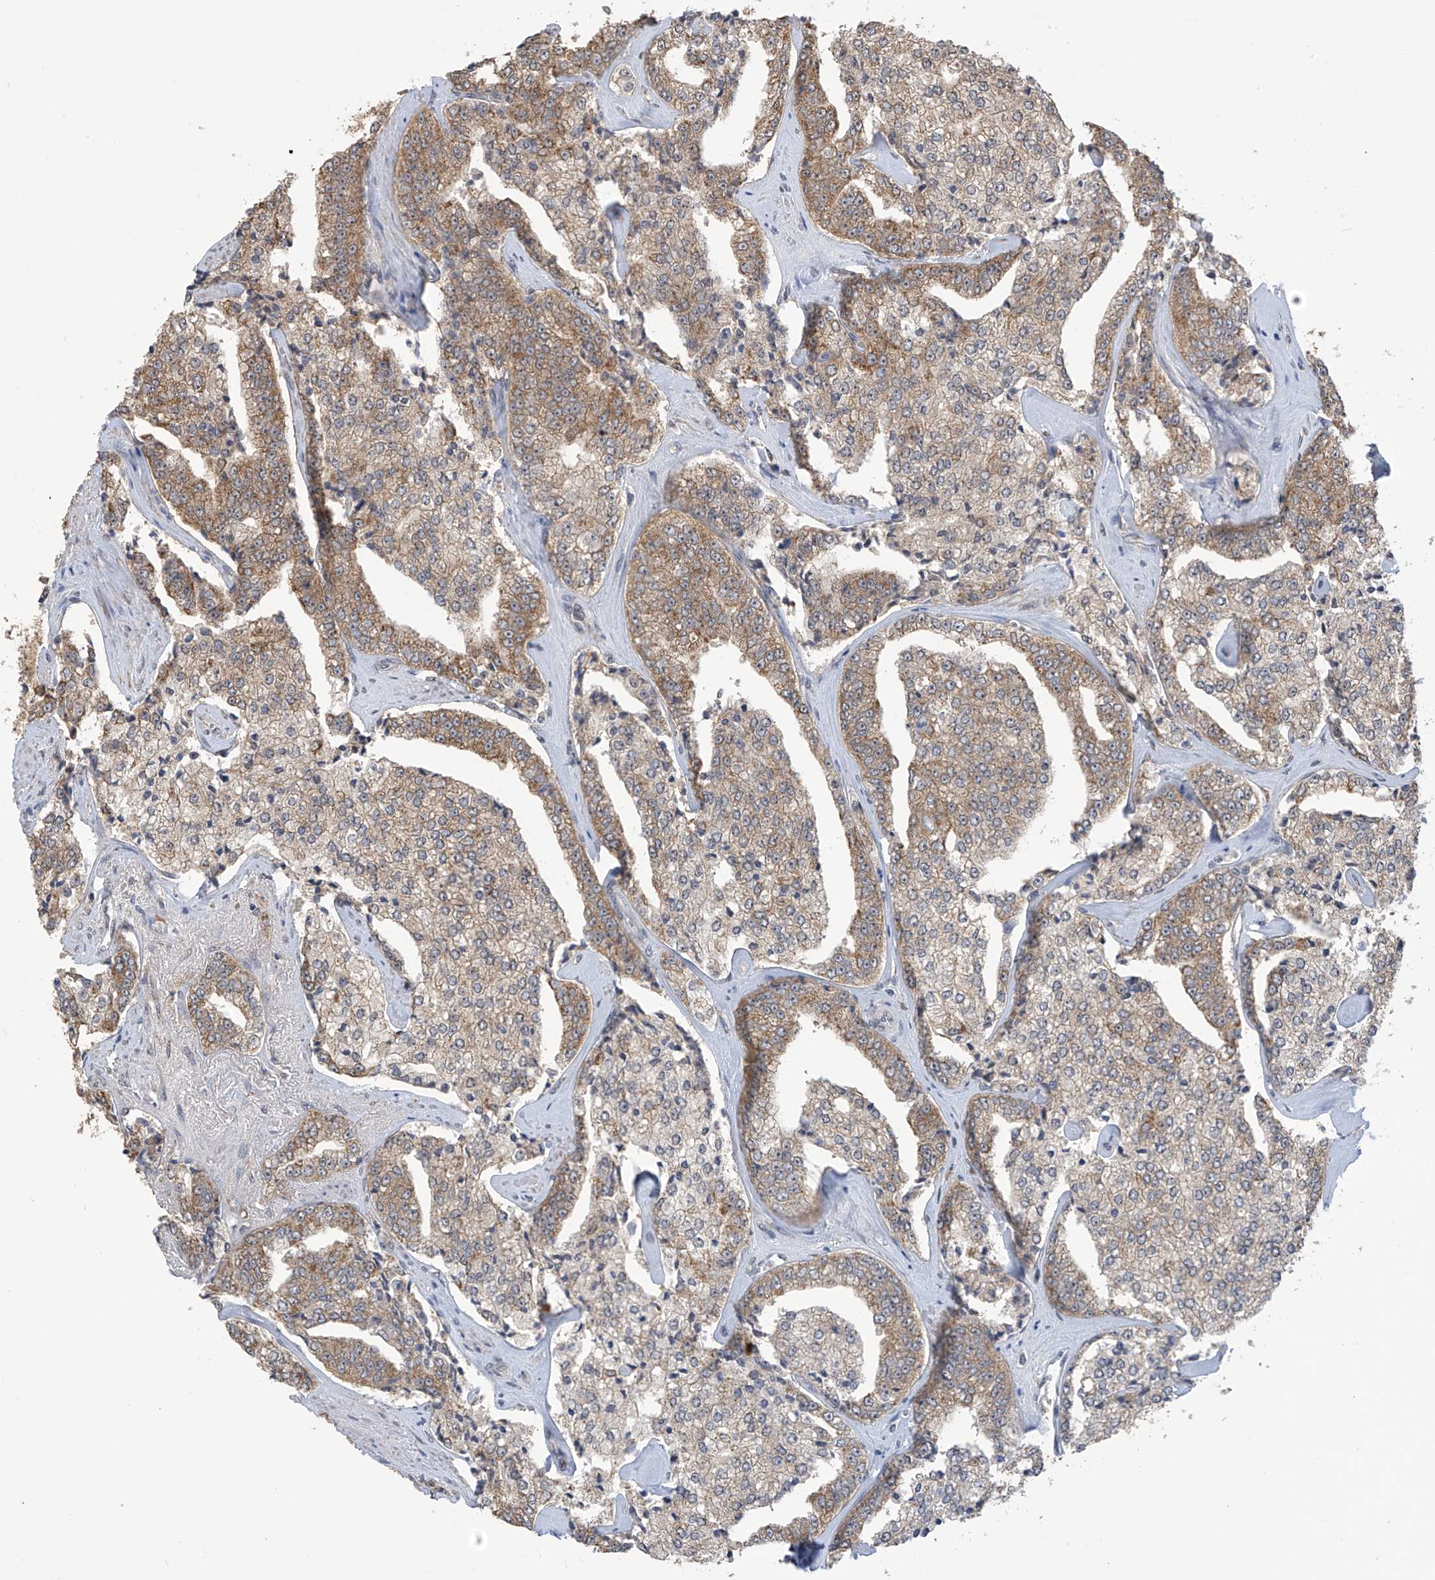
{"staining": {"intensity": "moderate", "quantity": ">75%", "location": "cytoplasmic/membranous"}, "tissue": "prostate cancer", "cell_type": "Tumor cells", "image_type": "cancer", "snomed": [{"axis": "morphology", "description": "Adenocarcinoma, High grade"}, {"axis": "topography", "description": "Prostate"}], "caption": "Adenocarcinoma (high-grade) (prostate) tissue reveals moderate cytoplasmic/membranous staining in about >75% of tumor cells, visualized by immunohistochemistry.", "gene": "KIAA1522", "patient": {"sex": "male", "age": 71}}